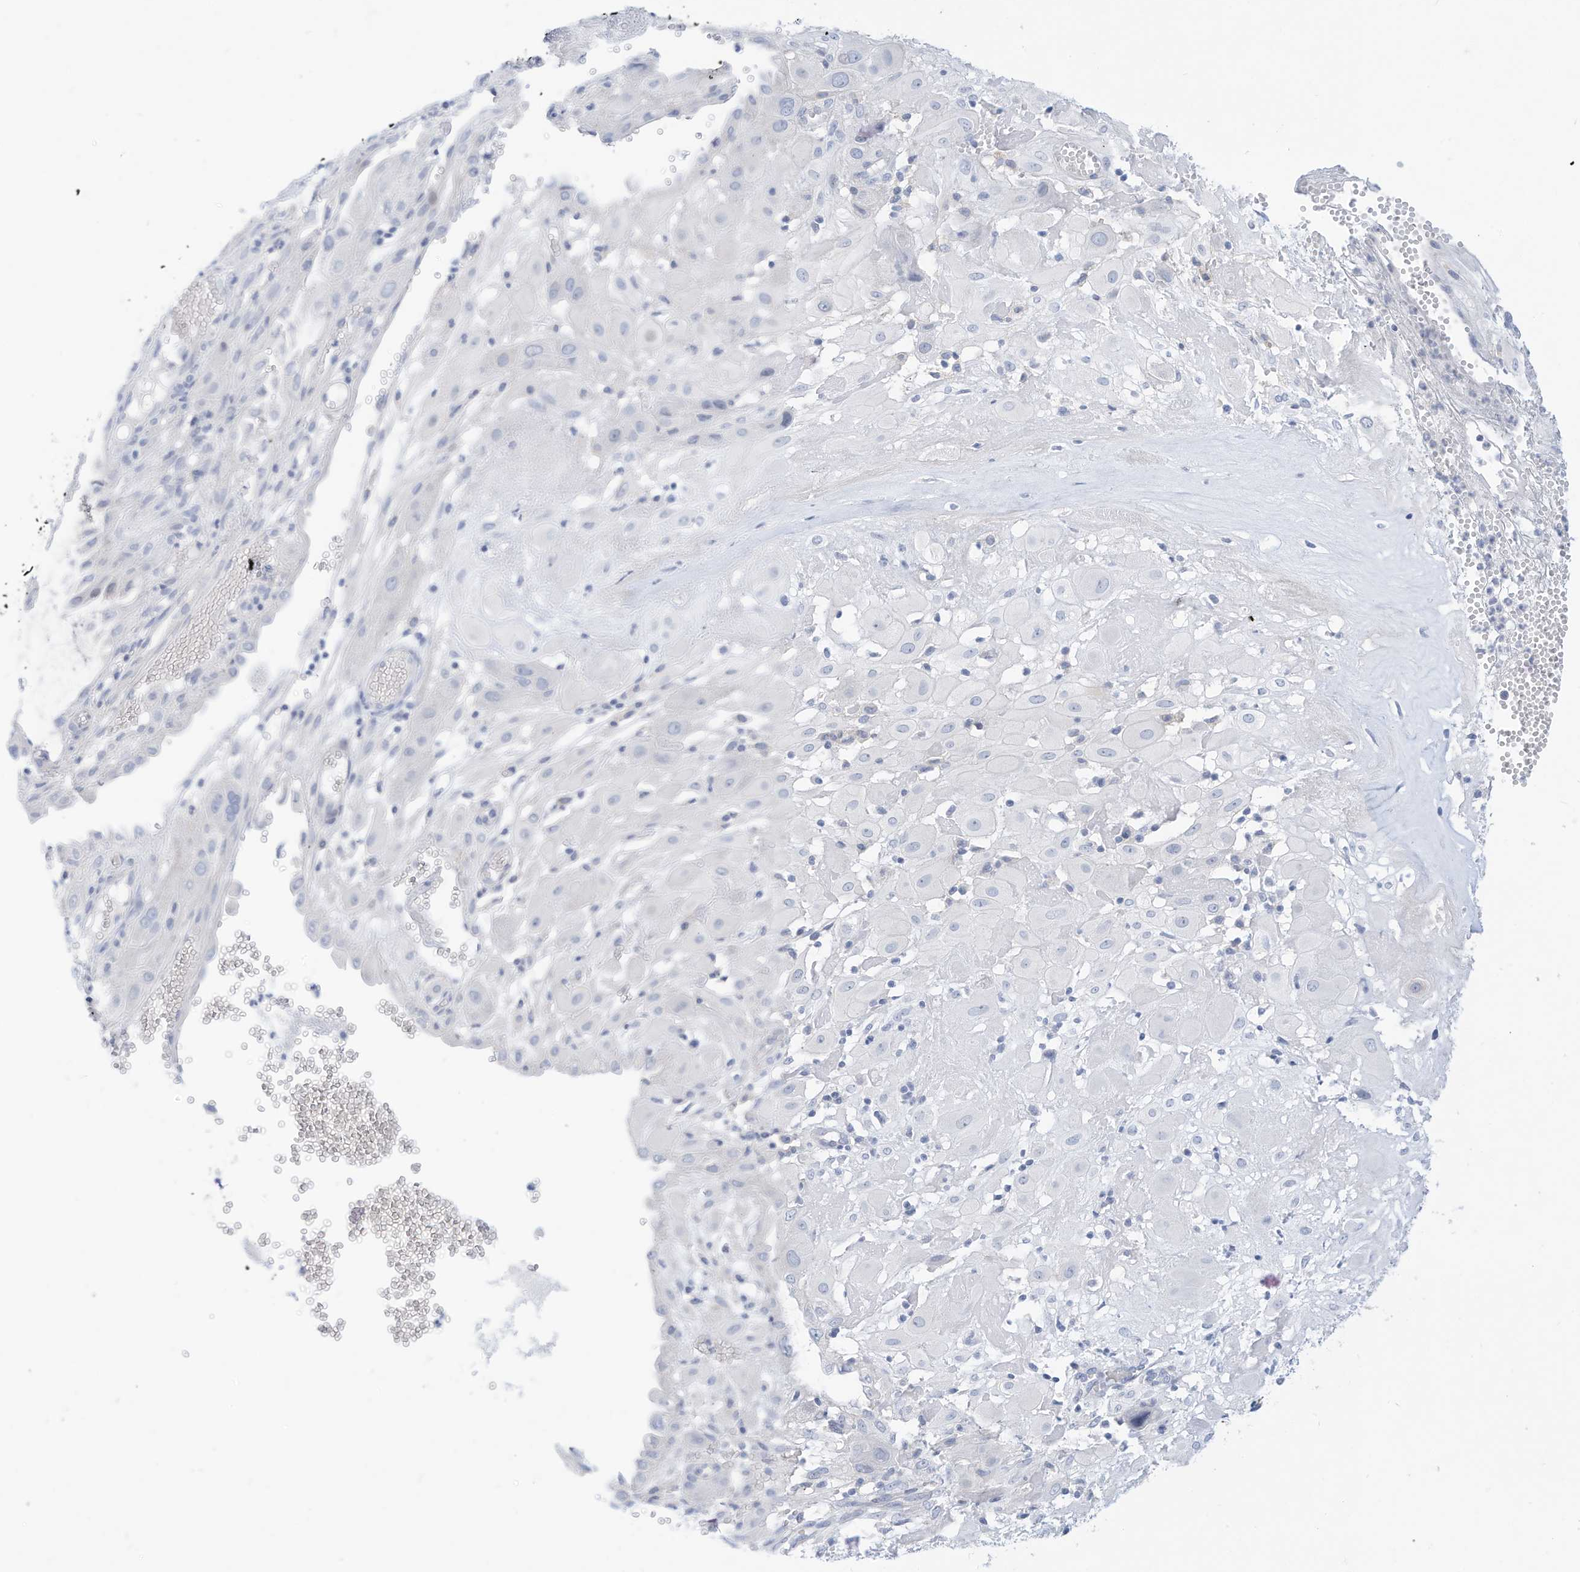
{"staining": {"intensity": "negative", "quantity": "none", "location": "none"}, "tissue": "cervical cancer", "cell_type": "Tumor cells", "image_type": "cancer", "snomed": [{"axis": "morphology", "description": "Squamous cell carcinoma, NOS"}, {"axis": "topography", "description": "Cervix"}], "caption": "An IHC photomicrograph of cervical cancer is shown. There is no staining in tumor cells of cervical cancer. The staining was performed using DAB to visualize the protein expression in brown, while the nuclei were stained in blue with hematoxylin (Magnification: 20x).", "gene": "SPOCD1", "patient": {"sex": "female", "age": 34}}